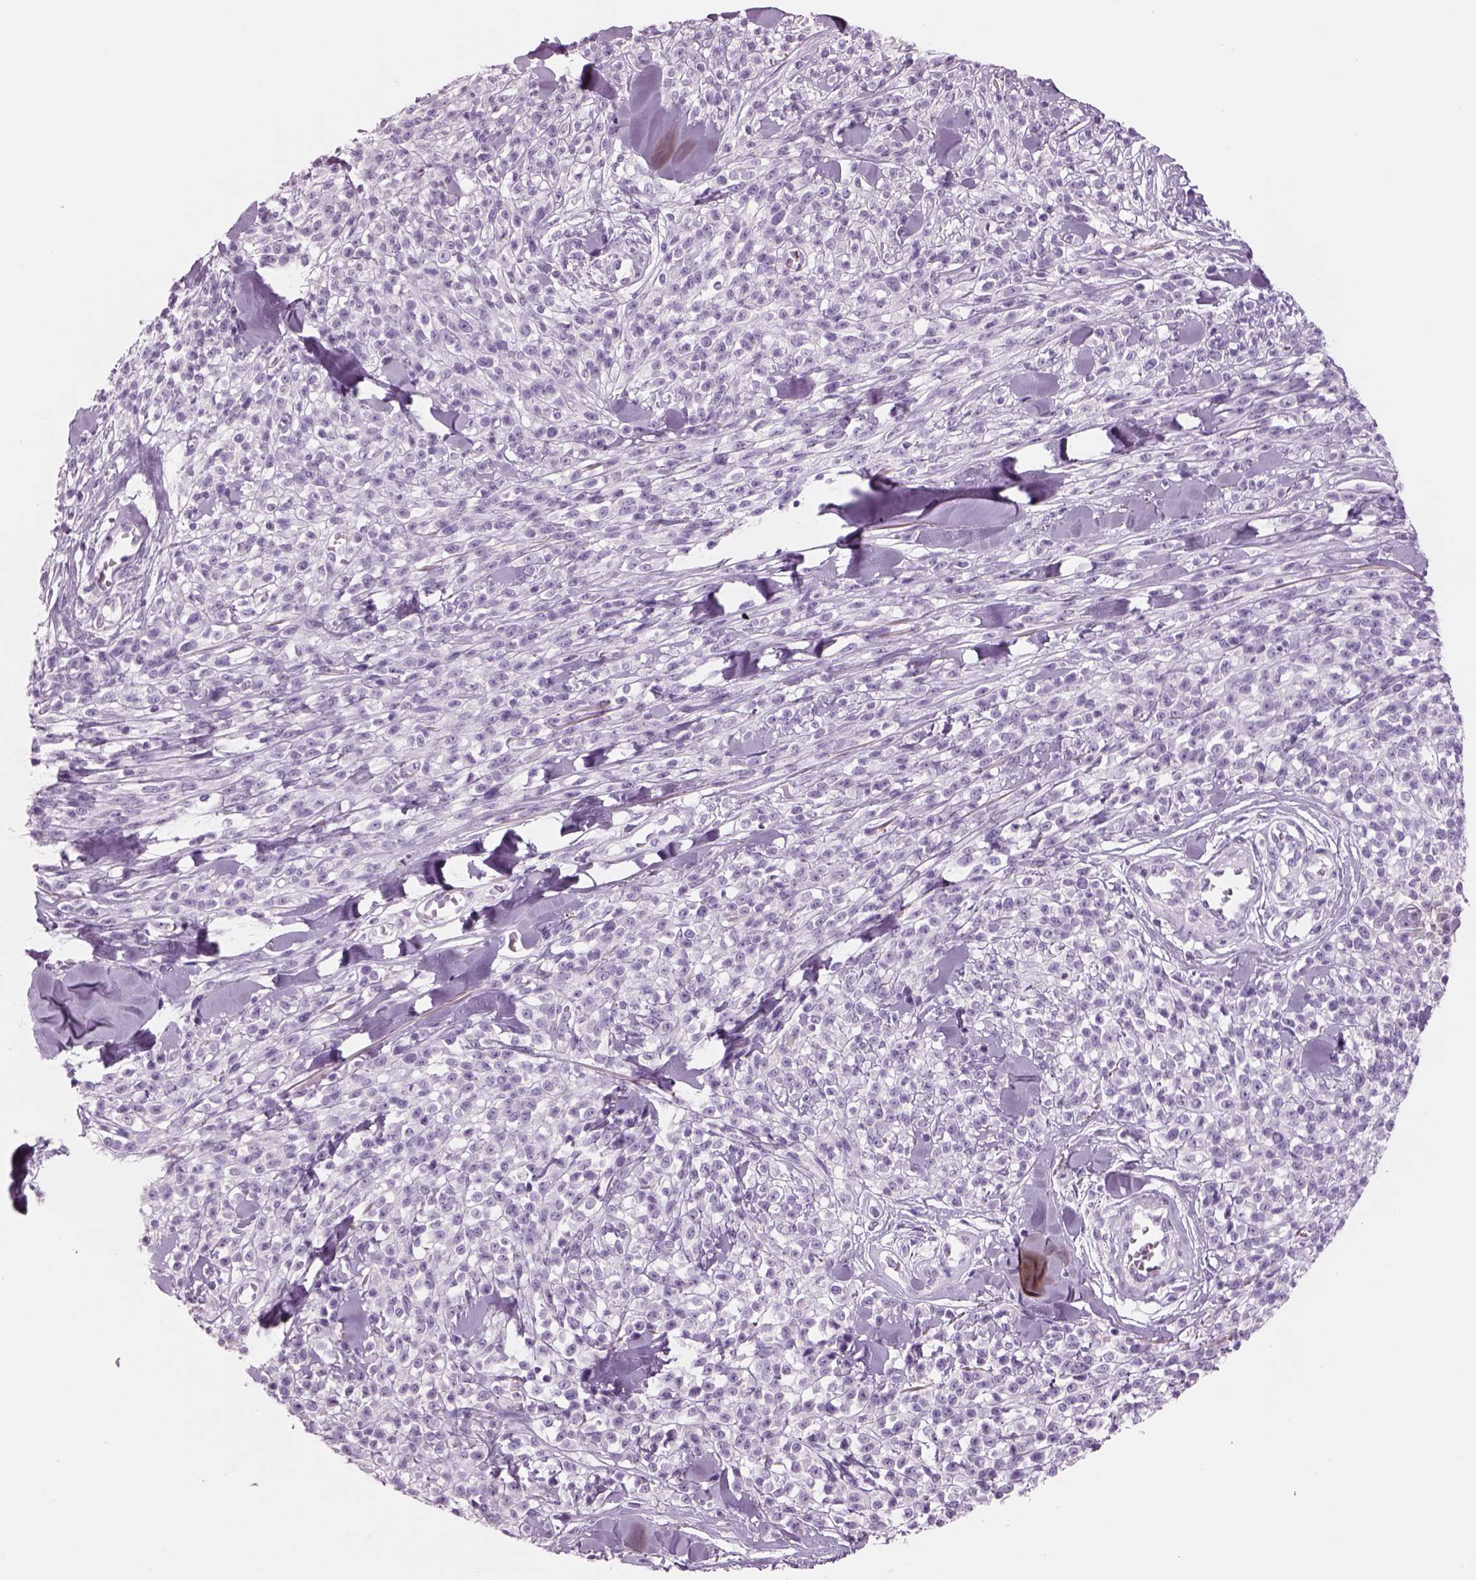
{"staining": {"intensity": "negative", "quantity": "none", "location": "none"}, "tissue": "melanoma", "cell_type": "Tumor cells", "image_type": "cancer", "snomed": [{"axis": "morphology", "description": "Malignant melanoma, NOS"}, {"axis": "topography", "description": "Skin"}, {"axis": "topography", "description": "Skin of trunk"}], "caption": "This image is of malignant melanoma stained with immunohistochemistry (IHC) to label a protein in brown with the nuclei are counter-stained blue. There is no positivity in tumor cells.", "gene": "RHO", "patient": {"sex": "male", "age": 74}}